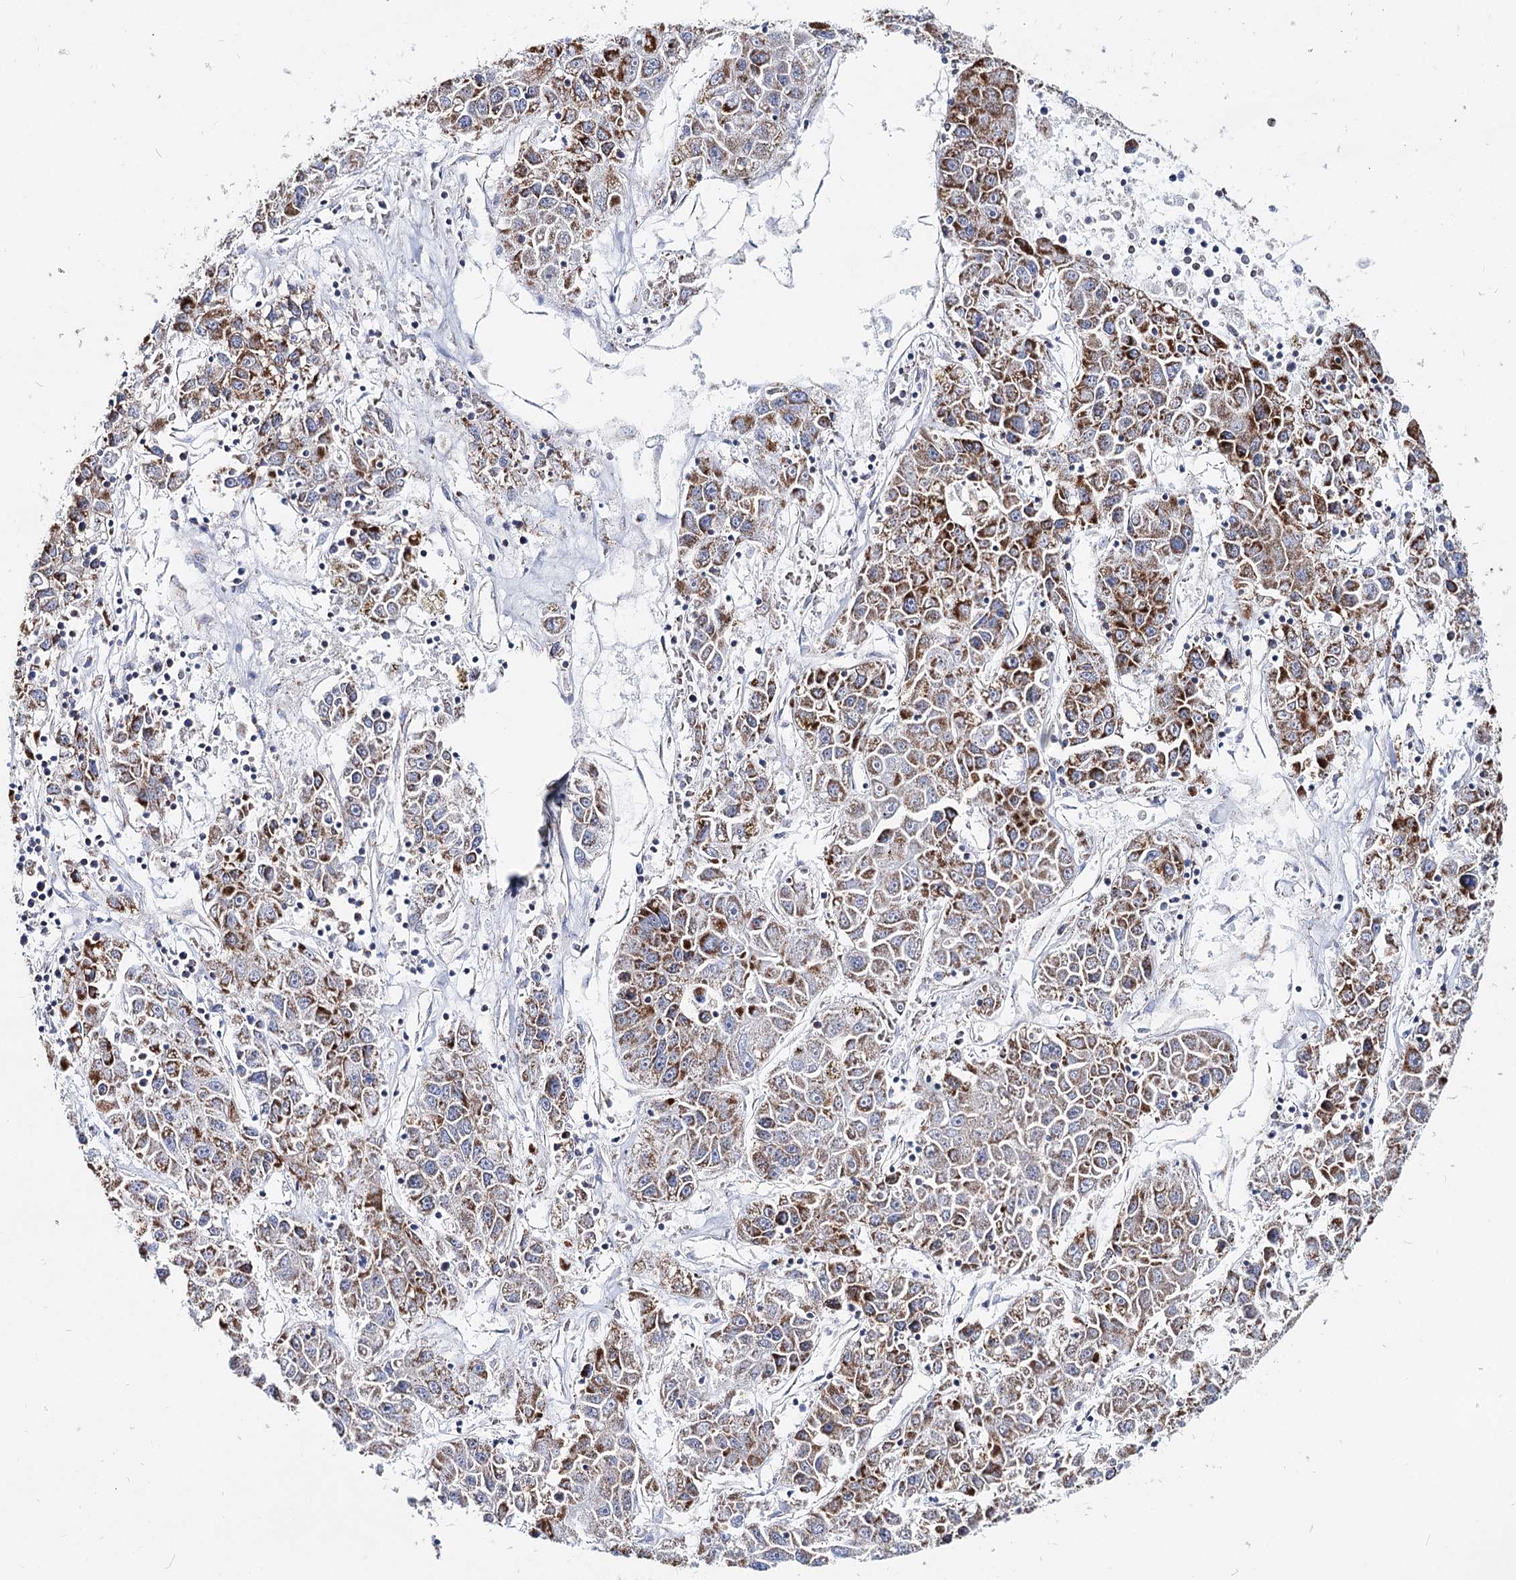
{"staining": {"intensity": "strong", "quantity": "25%-75%", "location": "cytoplasmic/membranous"}, "tissue": "liver cancer", "cell_type": "Tumor cells", "image_type": "cancer", "snomed": [{"axis": "morphology", "description": "Carcinoma, Hepatocellular, NOS"}, {"axis": "topography", "description": "Liver"}], "caption": "Strong cytoplasmic/membranous protein positivity is present in about 25%-75% of tumor cells in hepatocellular carcinoma (liver).", "gene": "MCCC2", "patient": {"sex": "male", "age": 49}}